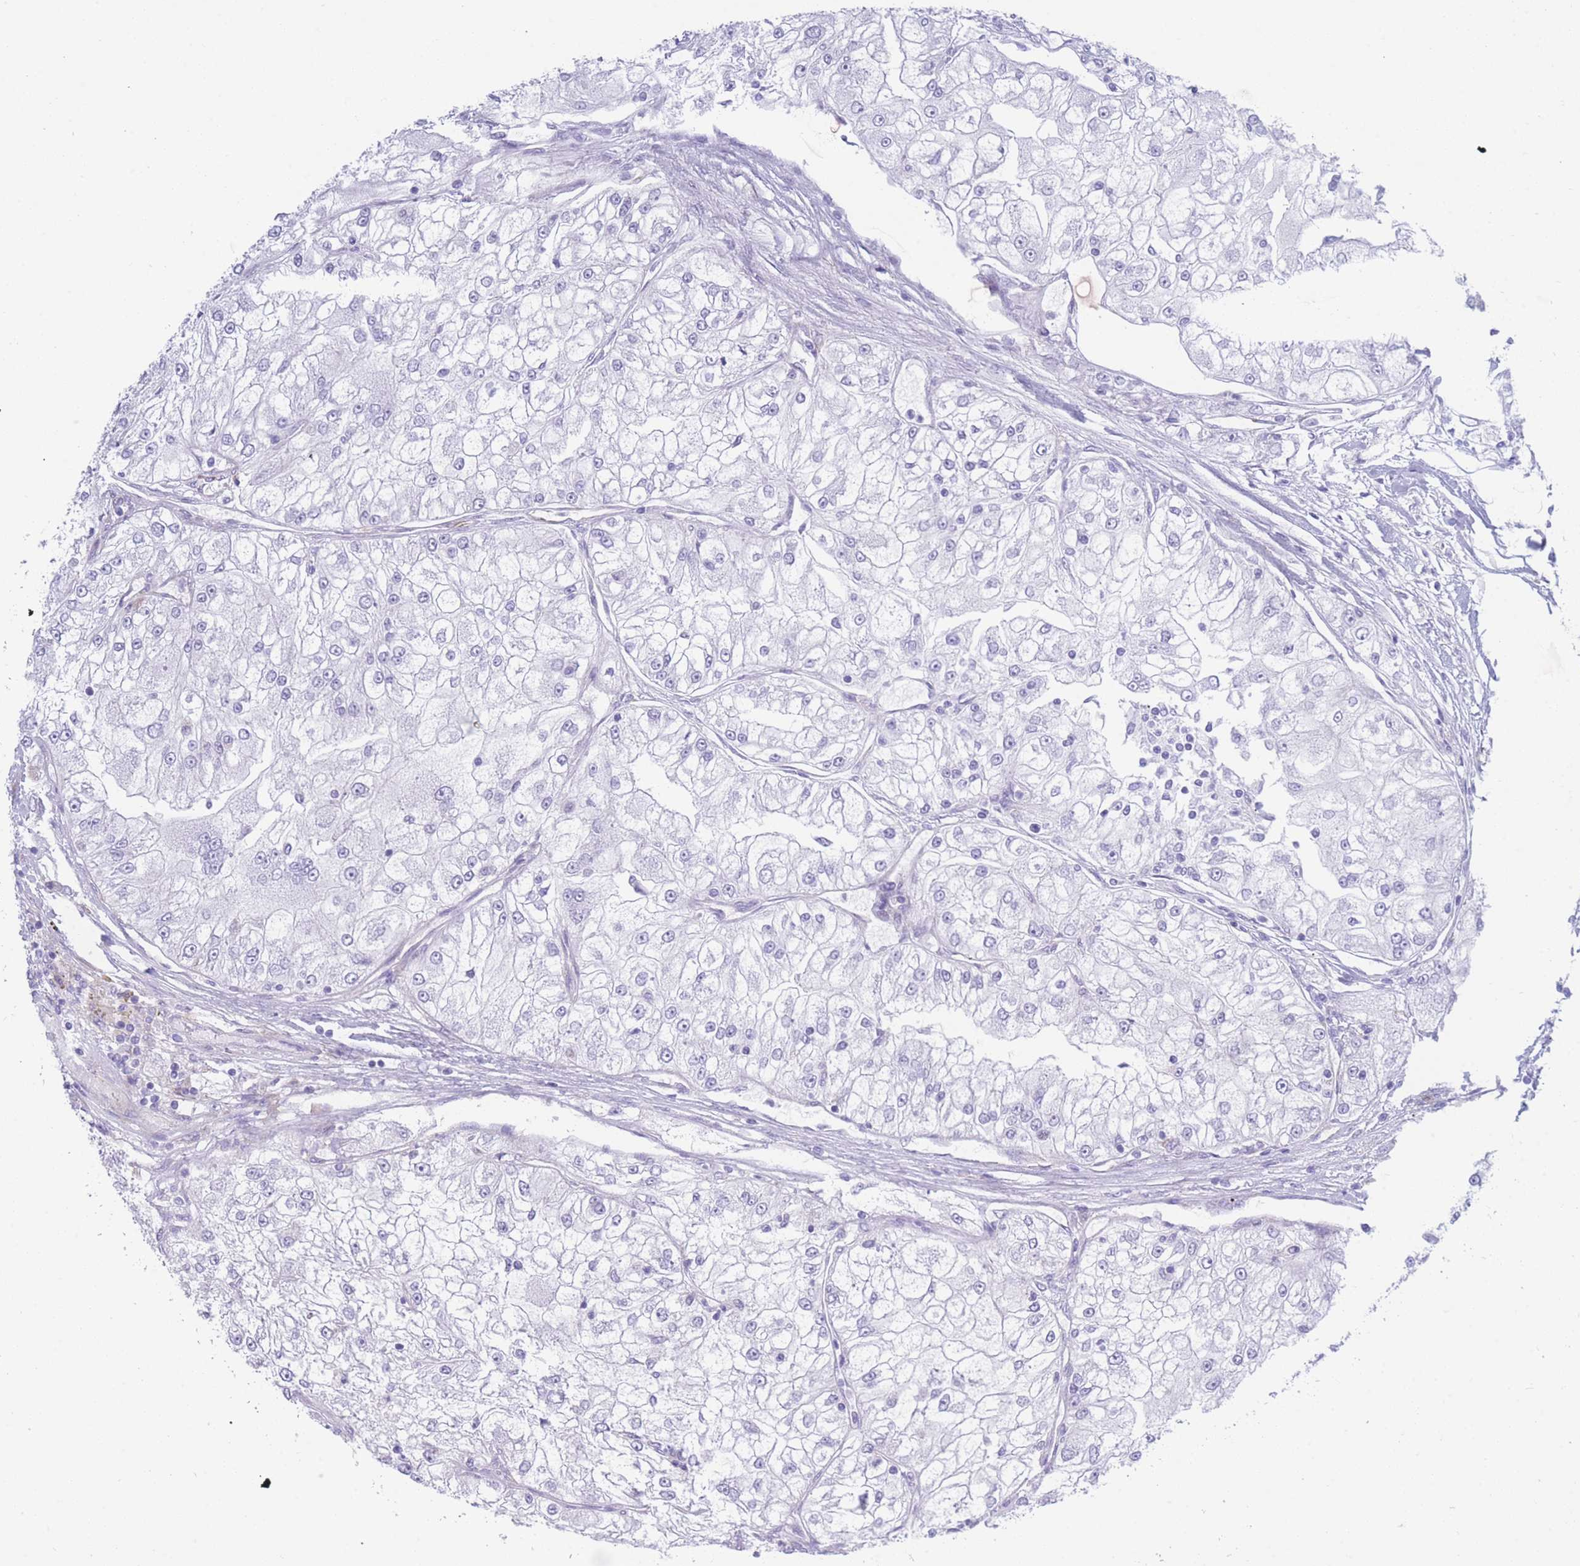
{"staining": {"intensity": "negative", "quantity": "none", "location": "none"}, "tissue": "renal cancer", "cell_type": "Tumor cells", "image_type": "cancer", "snomed": [{"axis": "morphology", "description": "Adenocarcinoma, NOS"}, {"axis": "topography", "description": "Kidney"}], "caption": "Tumor cells show no significant protein staining in renal cancer. (Immunohistochemistry, brightfield microscopy, high magnification).", "gene": "XKR8", "patient": {"sex": "female", "age": 72}}